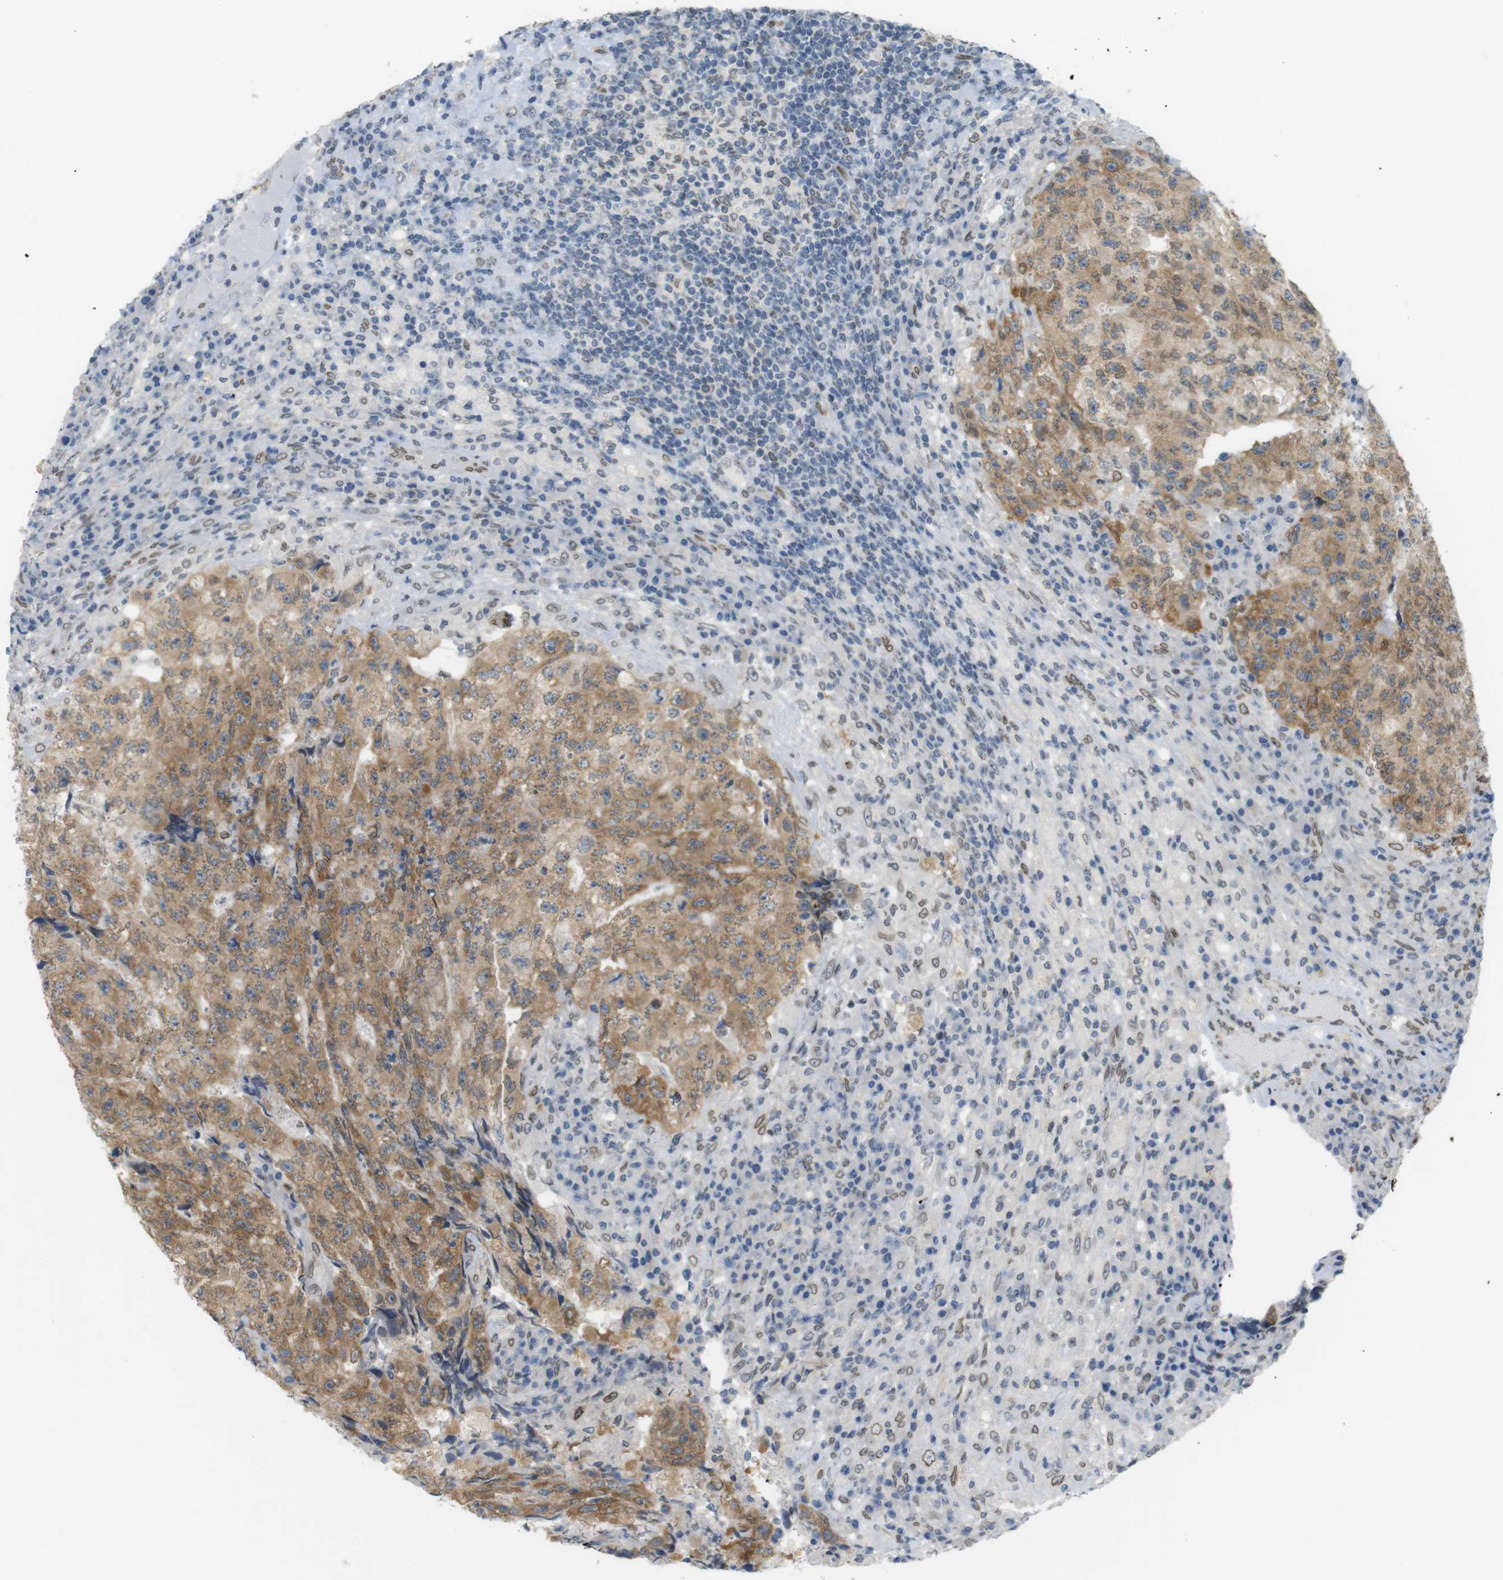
{"staining": {"intensity": "moderate", "quantity": ">75%", "location": "cytoplasmic/membranous"}, "tissue": "testis cancer", "cell_type": "Tumor cells", "image_type": "cancer", "snomed": [{"axis": "morphology", "description": "Necrosis, NOS"}, {"axis": "morphology", "description": "Carcinoma, Embryonal, NOS"}, {"axis": "topography", "description": "Testis"}], "caption": "Brown immunohistochemical staining in embryonal carcinoma (testis) exhibits moderate cytoplasmic/membranous expression in about >75% of tumor cells.", "gene": "ARL6IP6", "patient": {"sex": "male", "age": 19}}